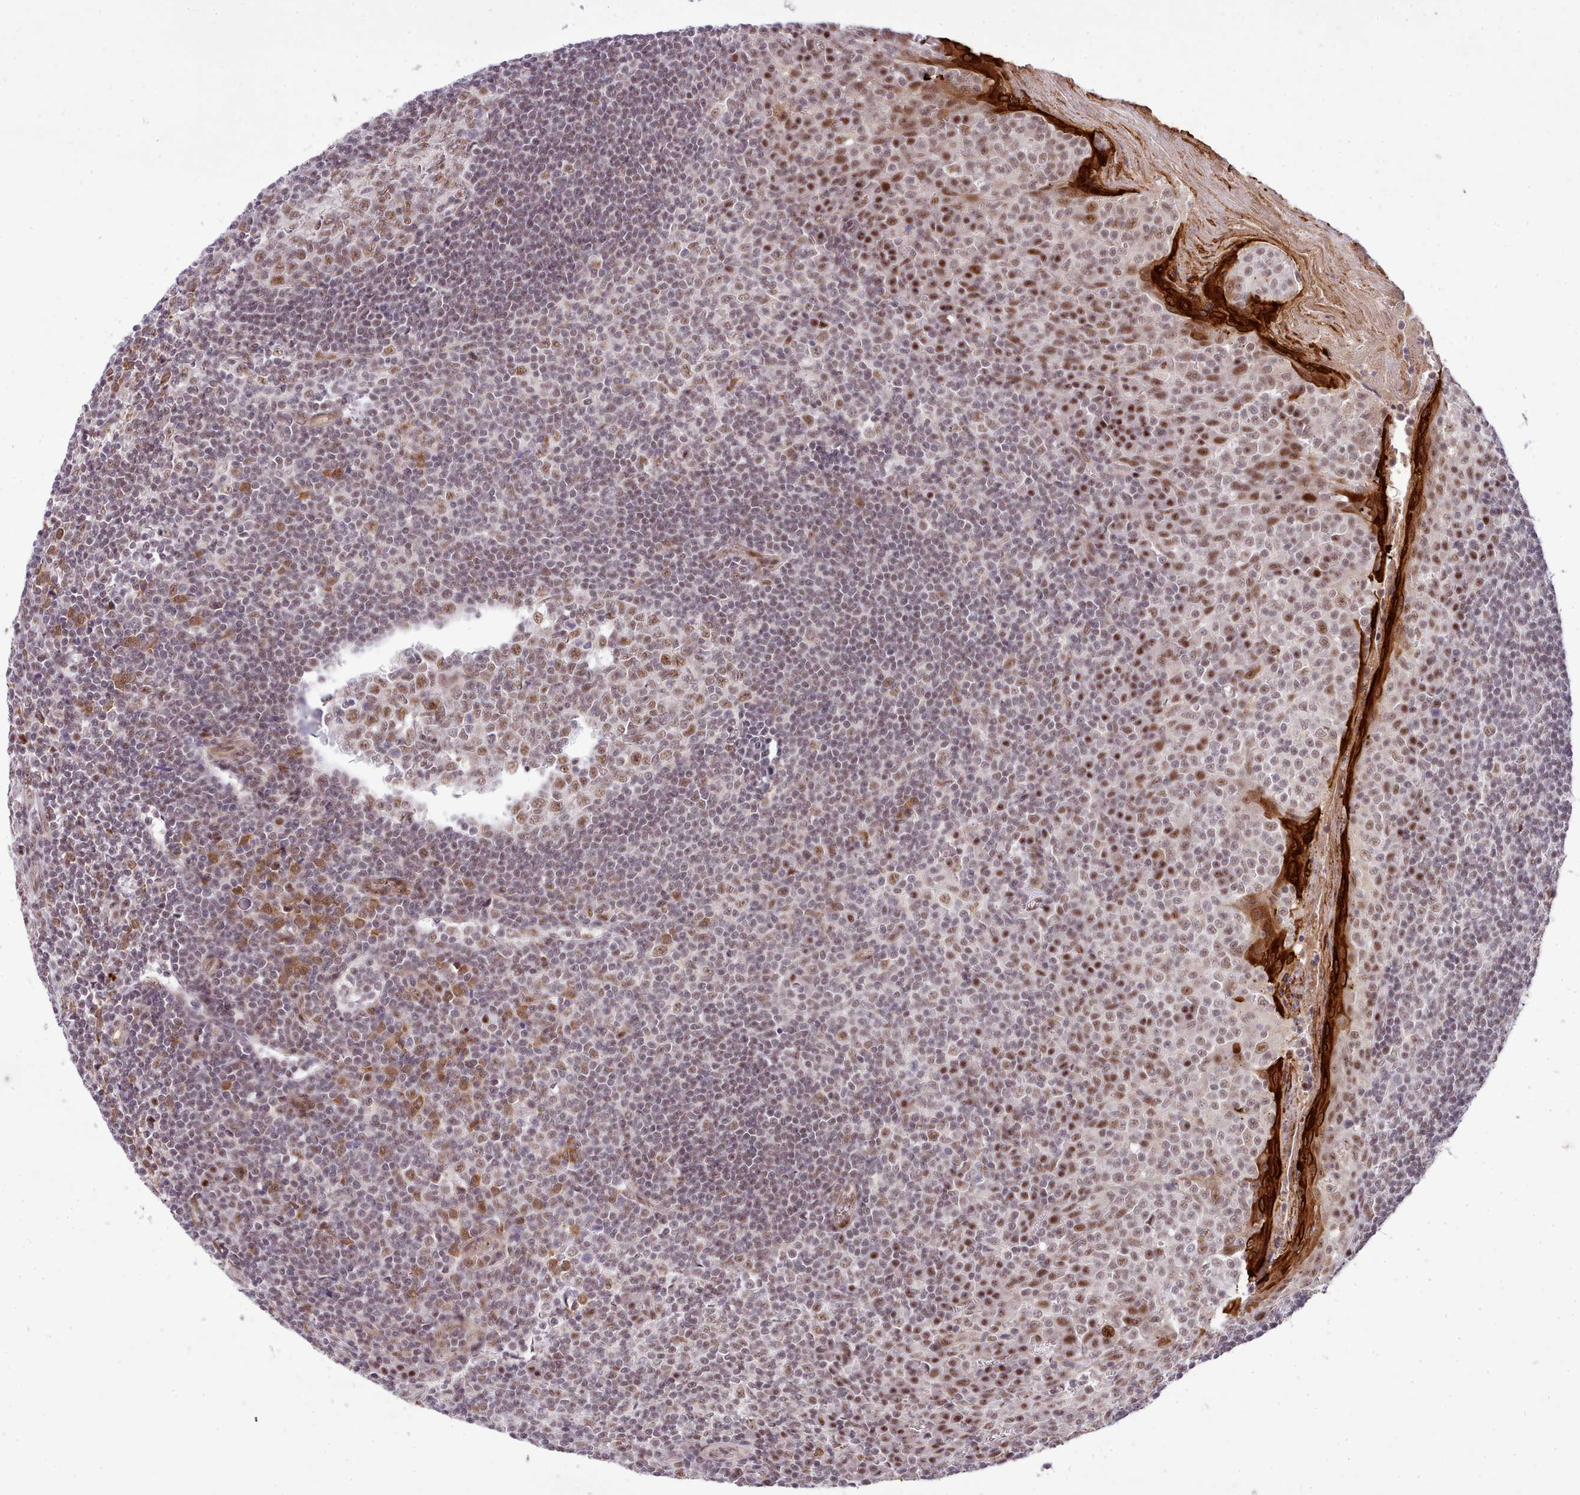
{"staining": {"intensity": "moderate", "quantity": ">75%", "location": "nuclear"}, "tissue": "tonsil", "cell_type": "Germinal center cells", "image_type": "normal", "snomed": [{"axis": "morphology", "description": "Normal tissue, NOS"}, {"axis": "topography", "description": "Tonsil"}], "caption": "Immunohistochemical staining of normal tonsil exhibits >75% levels of moderate nuclear protein staining in approximately >75% of germinal center cells.", "gene": "HOXB7", "patient": {"sex": "male", "age": 27}}